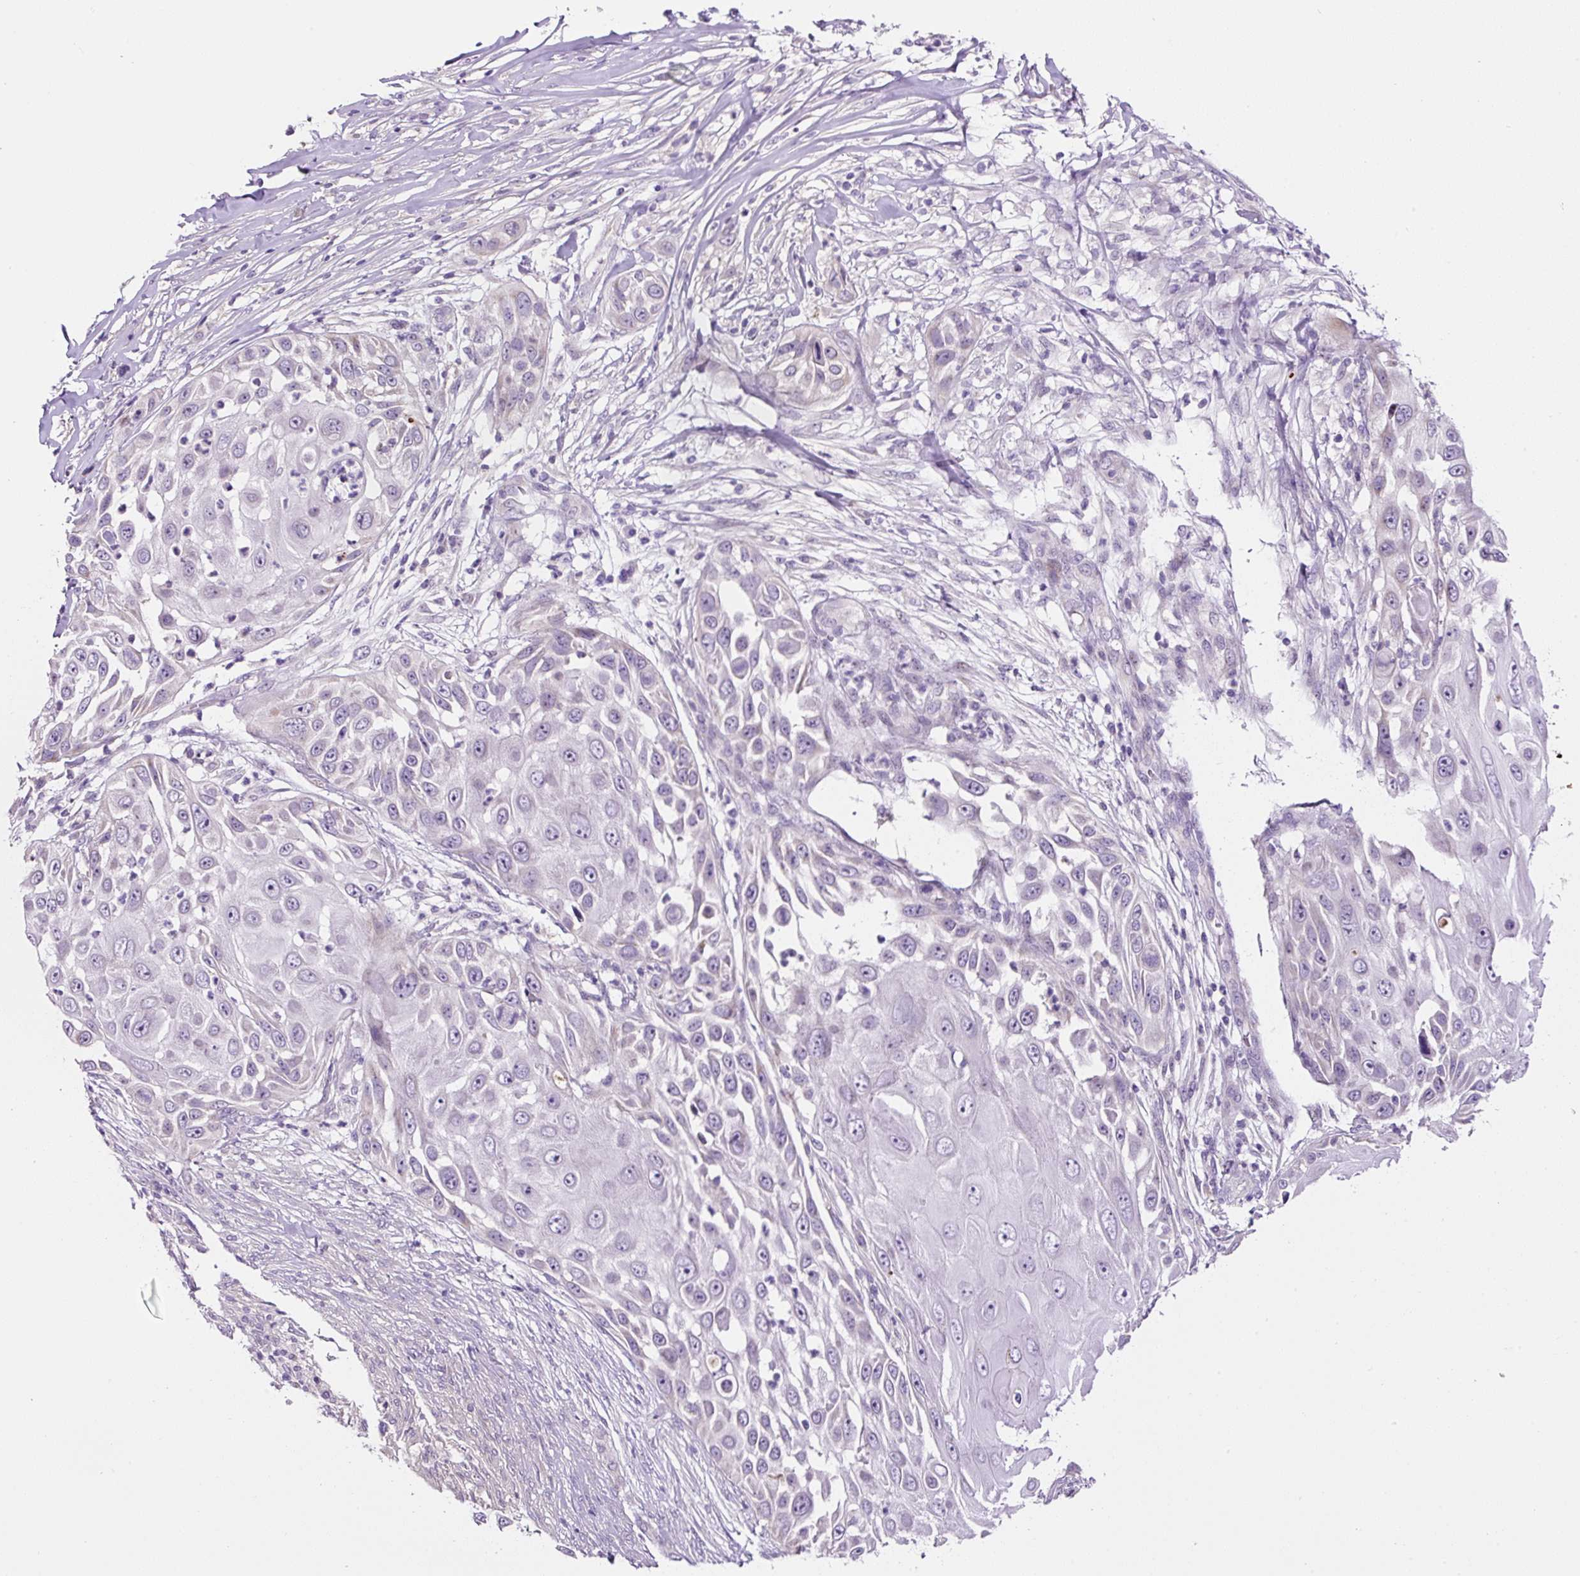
{"staining": {"intensity": "negative", "quantity": "none", "location": "none"}, "tissue": "skin cancer", "cell_type": "Tumor cells", "image_type": "cancer", "snomed": [{"axis": "morphology", "description": "Squamous cell carcinoma, NOS"}, {"axis": "topography", "description": "Skin"}], "caption": "Skin squamous cell carcinoma was stained to show a protein in brown. There is no significant expression in tumor cells.", "gene": "OGDHL", "patient": {"sex": "female", "age": 44}}